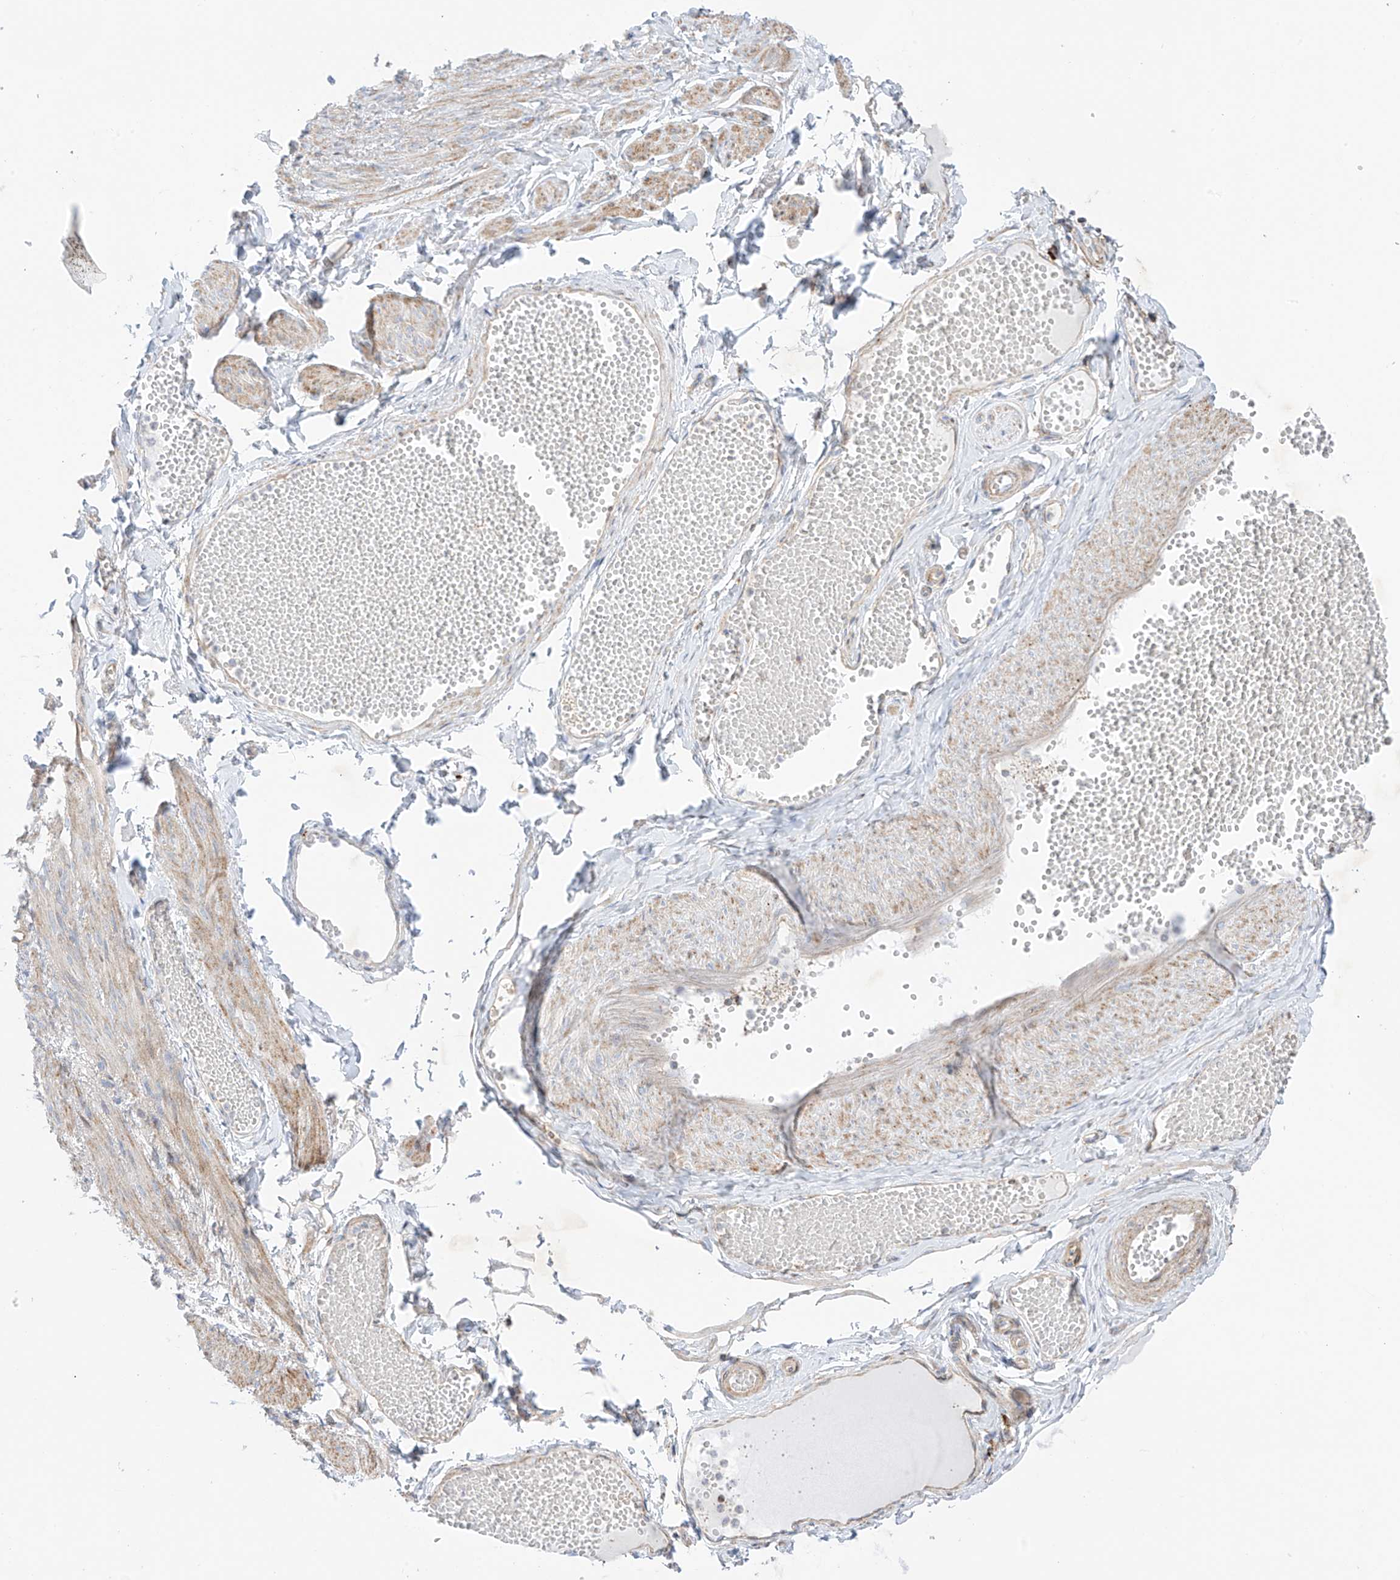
{"staining": {"intensity": "weak", "quantity": ">75%", "location": "cytoplasmic/membranous"}, "tissue": "soft tissue", "cell_type": "Chondrocytes", "image_type": "normal", "snomed": [{"axis": "morphology", "description": "Normal tissue, NOS"}, {"axis": "topography", "description": "Smooth muscle"}, {"axis": "topography", "description": "Peripheral nerve tissue"}], "caption": "IHC (DAB (3,3'-diaminobenzidine)) staining of benign soft tissue exhibits weak cytoplasmic/membranous protein positivity in about >75% of chondrocytes. Immunohistochemistry (ihc) stains the protein of interest in brown and the nuclei are stained blue.", "gene": "XKR3", "patient": {"sex": "female", "age": 39}}